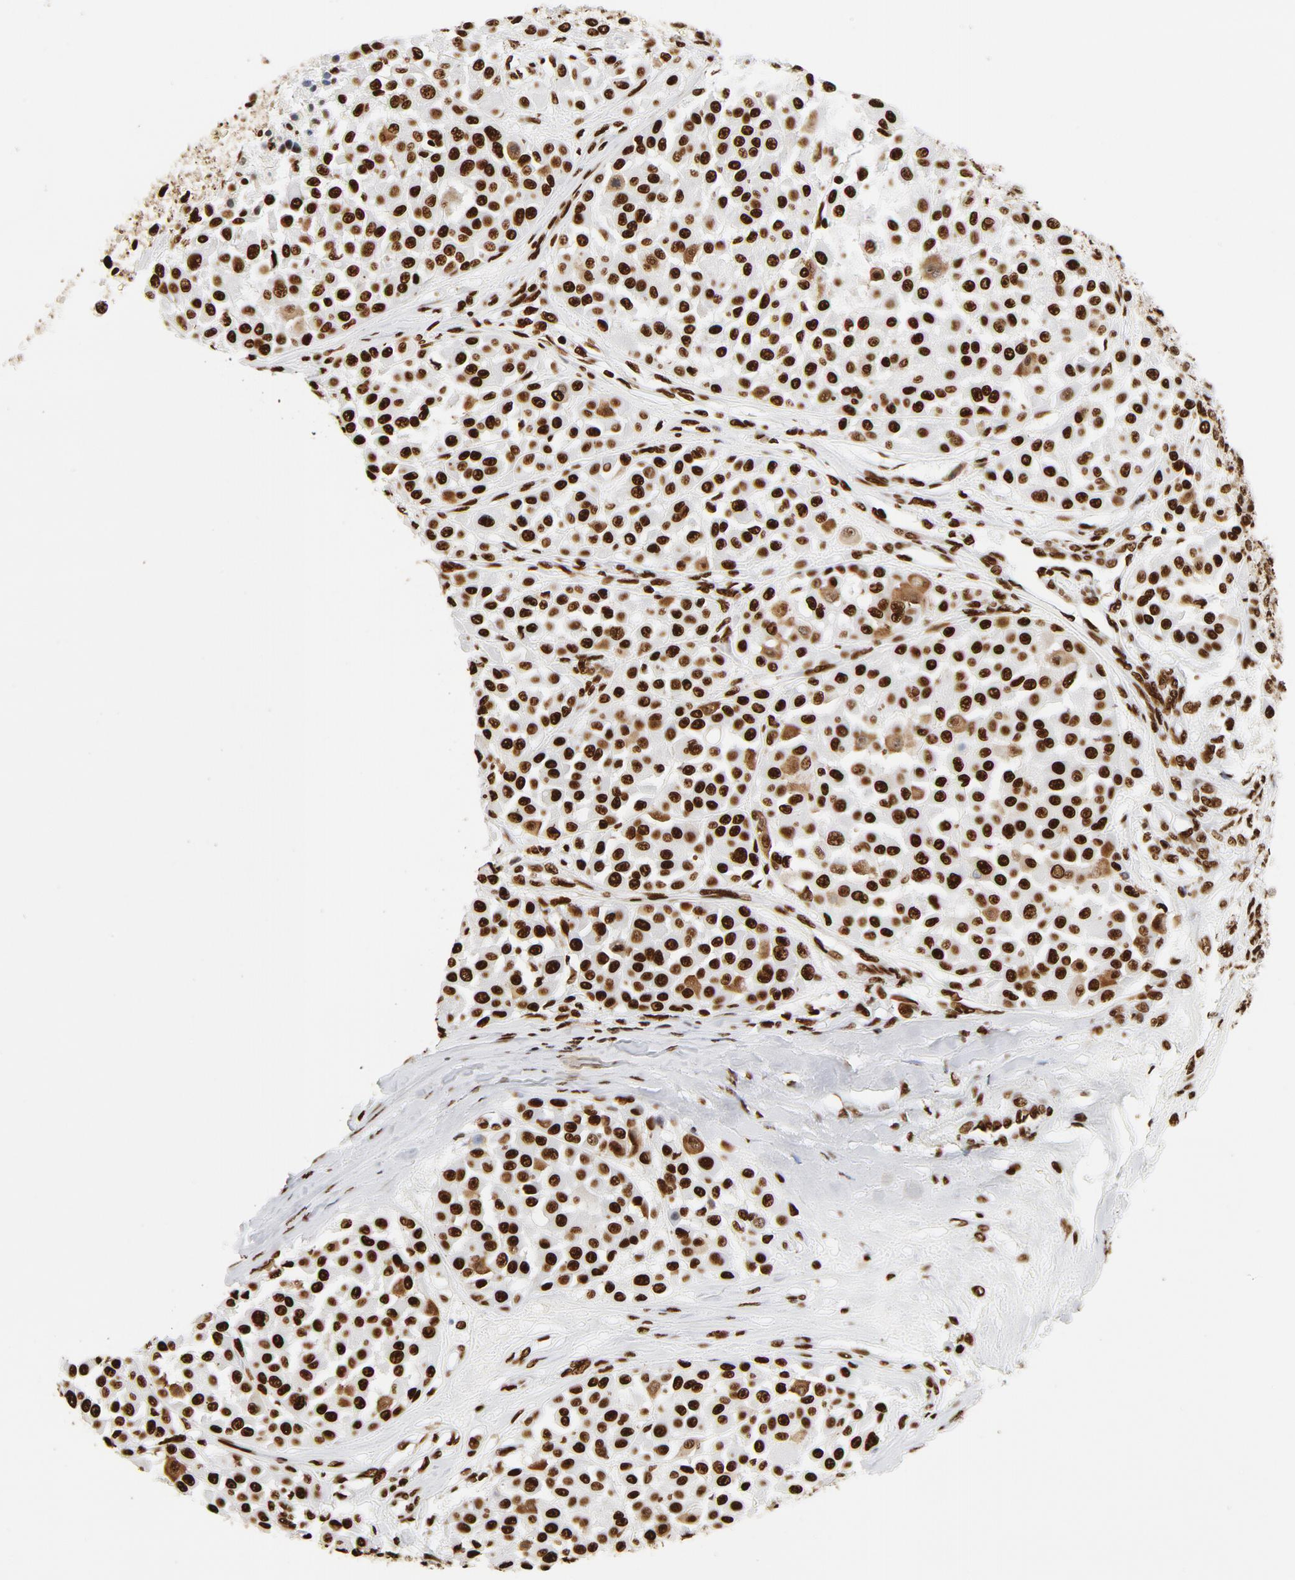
{"staining": {"intensity": "strong", "quantity": ">75%", "location": "nuclear"}, "tissue": "melanoma", "cell_type": "Tumor cells", "image_type": "cancer", "snomed": [{"axis": "morphology", "description": "Malignant melanoma, Metastatic site"}, {"axis": "topography", "description": "Soft tissue"}], "caption": "The photomicrograph displays staining of malignant melanoma (metastatic site), revealing strong nuclear protein expression (brown color) within tumor cells.", "gene": "XRCC6", "patient": {"sex": "male", "age": 41}}